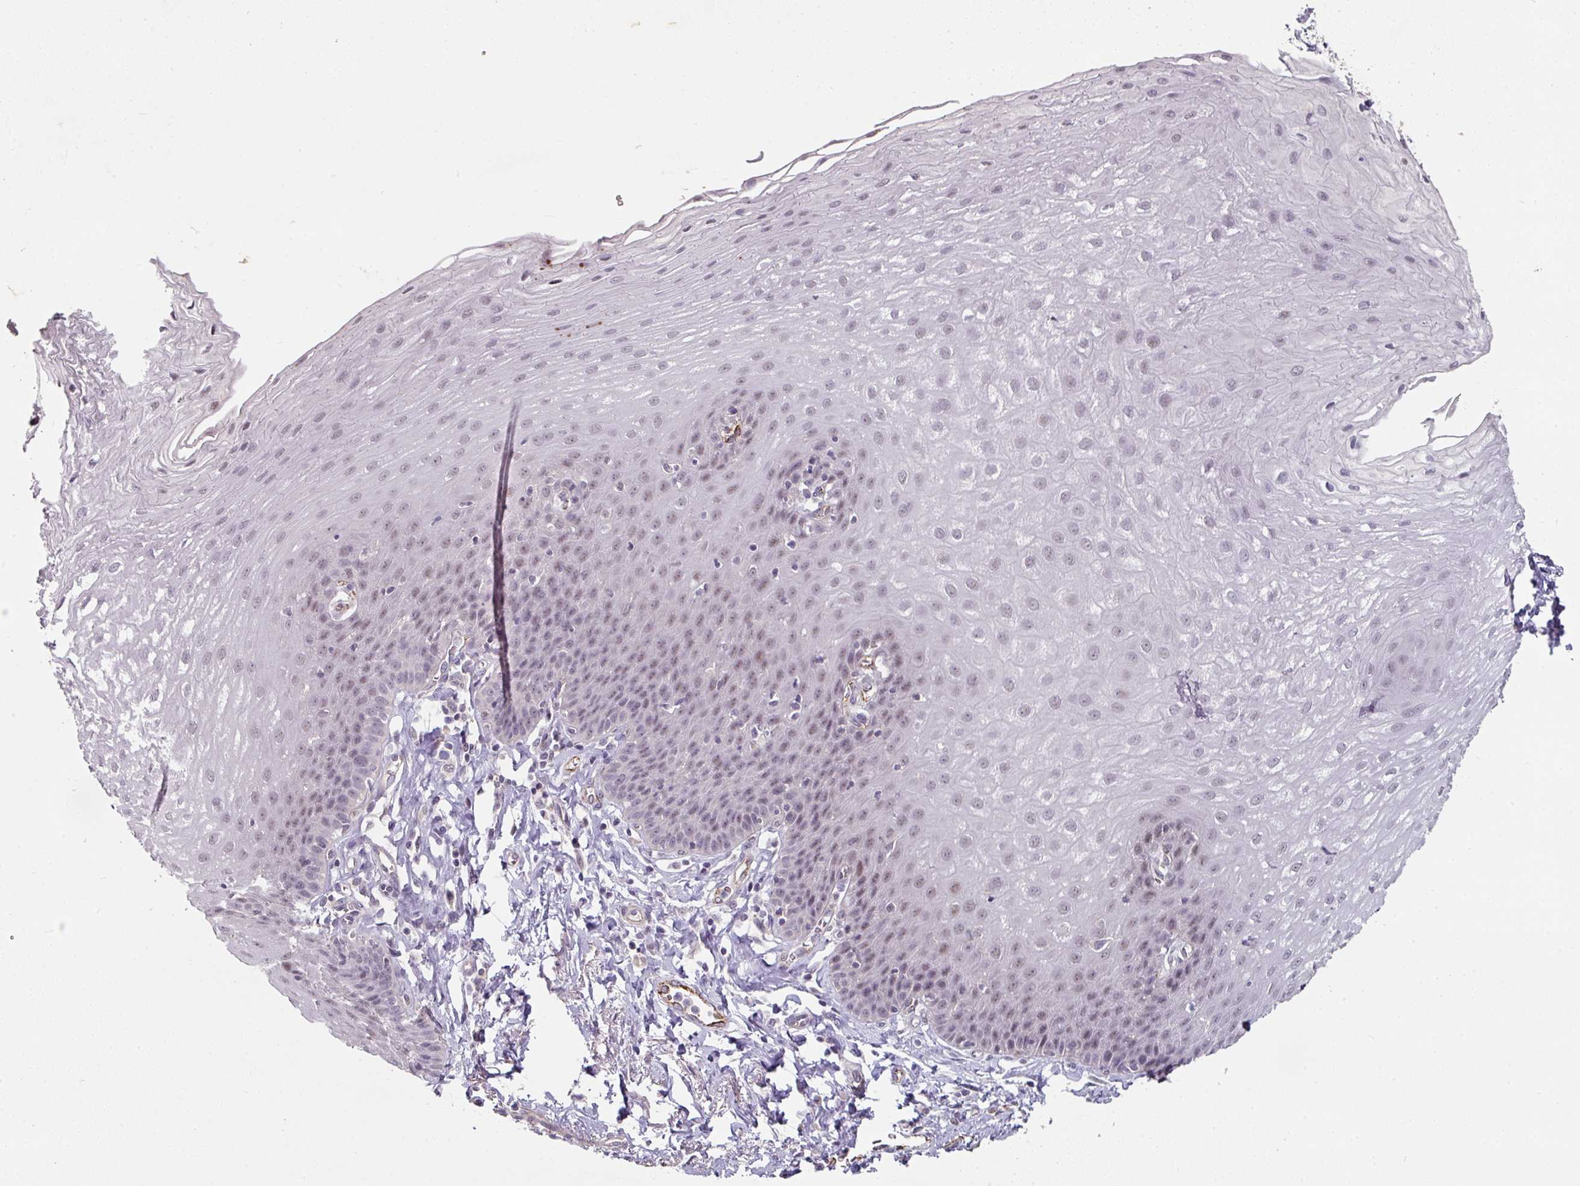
{"staining": {"intensity": "moderate", "quantity": "<25%", "location": "nuclear"}, "tissue": "esophagus", "cell_type": "Squamous epithelial cells", "image_type": "normal", "snomed": [{"axis": "morphology", "description": "Normal tissue, NOS"}, {"axis": "topography", "description": "Esophagus"}], "caption": "Immunohistochemical staining of unremarkable human esophagus shows low levels of moderate nuclear staining in approximately <25% of squamous epithelial cells. The staining is performed using DAB brown chromogen to label protein expression. The nuclei are counter-stained blue using hematoxylin.", "gene": "SIDT2", "patient": {"sex": "female", "age": 81}}